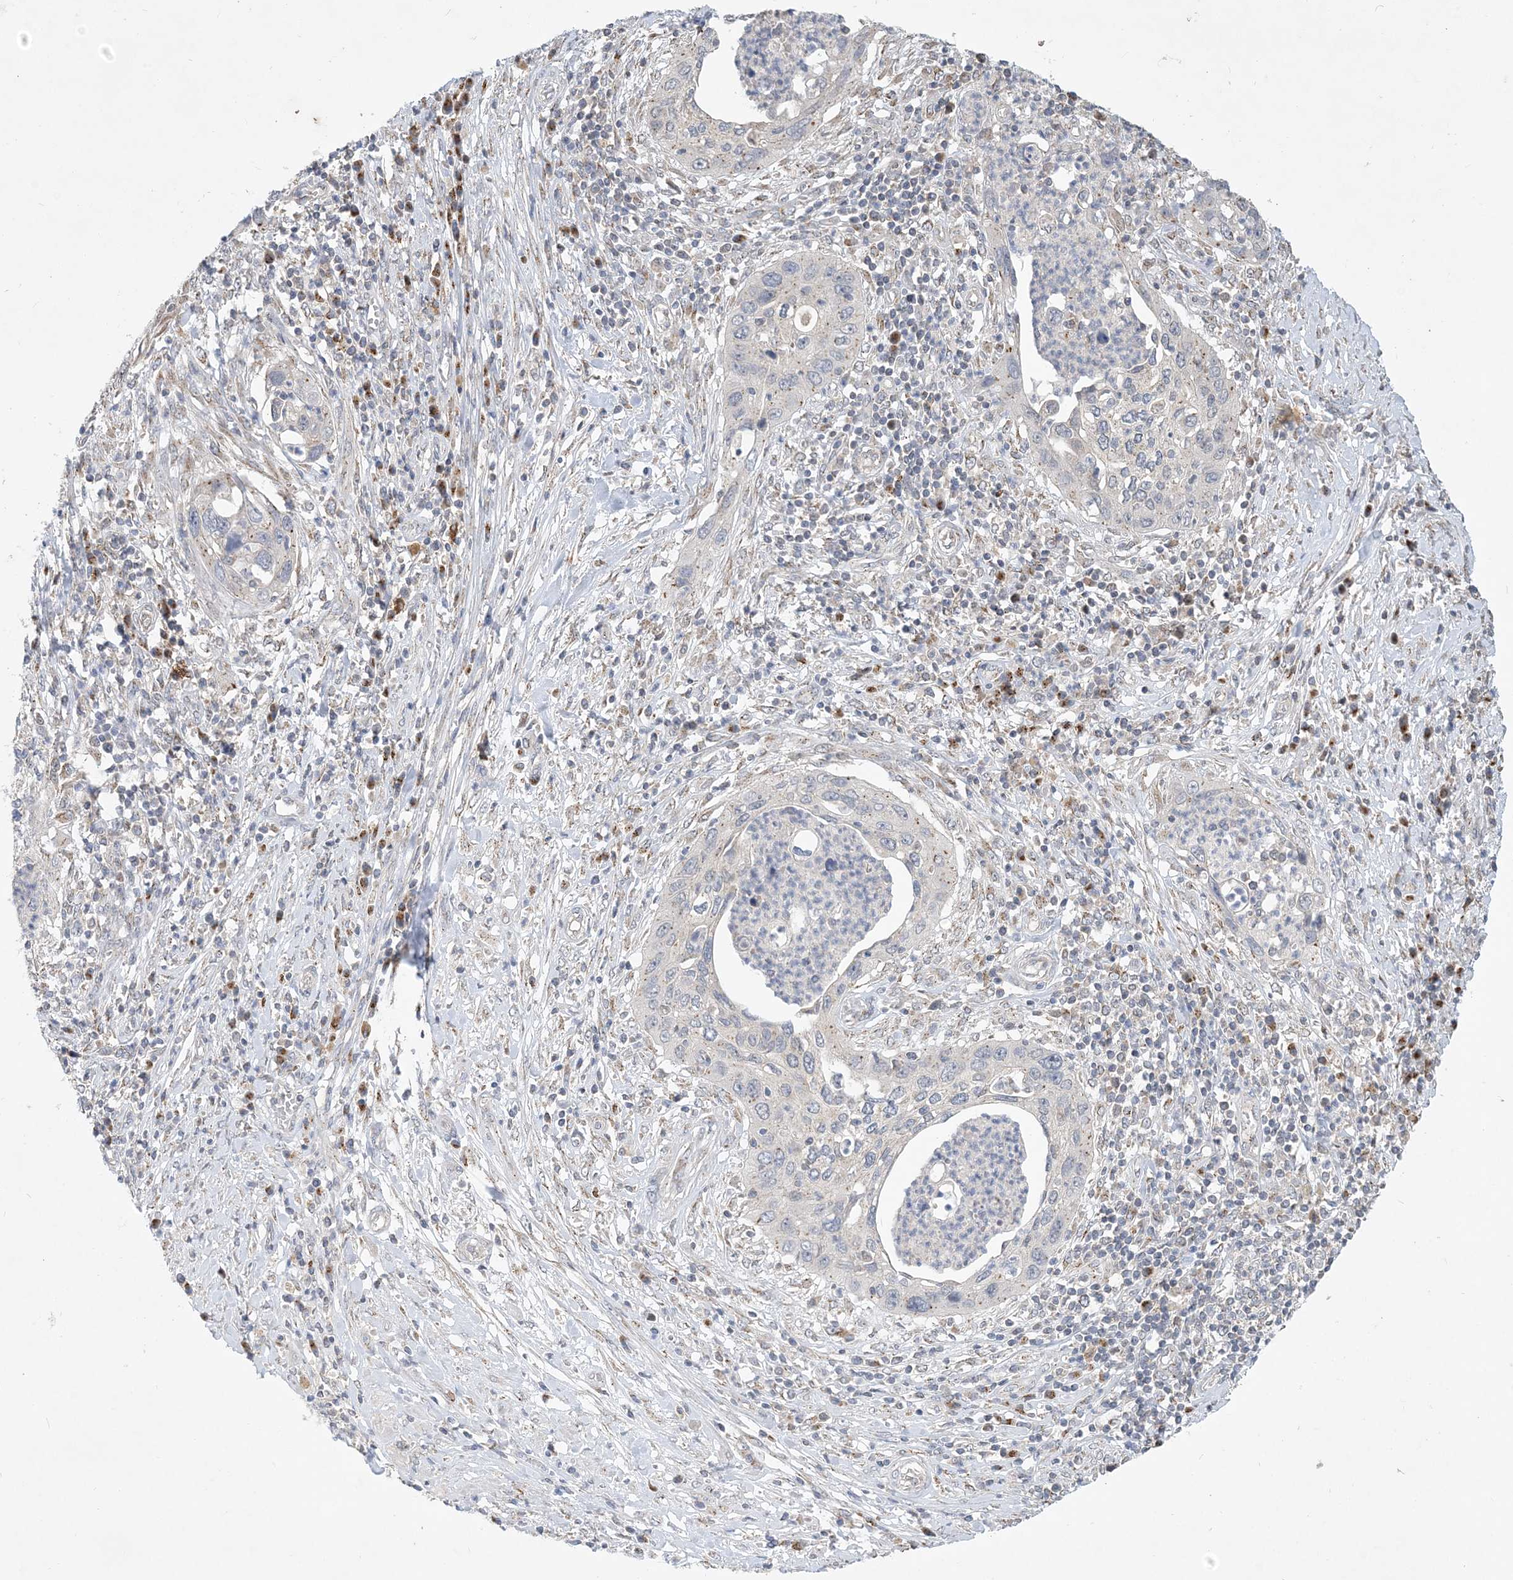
{"staining": {"intensity": "negative", "quantity": "none", "location": "none"}, "tissue": "cervical cancer", "cell_type": "Tumor cells", "image_type": "cancer", "snomed": [{"axis": "morphology", "description": "Squamous cell carcinoma, NOS"}, {"axis": "topography", "description": "Cervix"}], "caption": "DAB (3,3'-diaminobenzidine) immunohistochemical staining of cervical cancer (squamous cell carcinoma) displays no significant staining in tumor cells.", "gene": "CCDC14", "patient": {"sex": "female", "age": 38}}